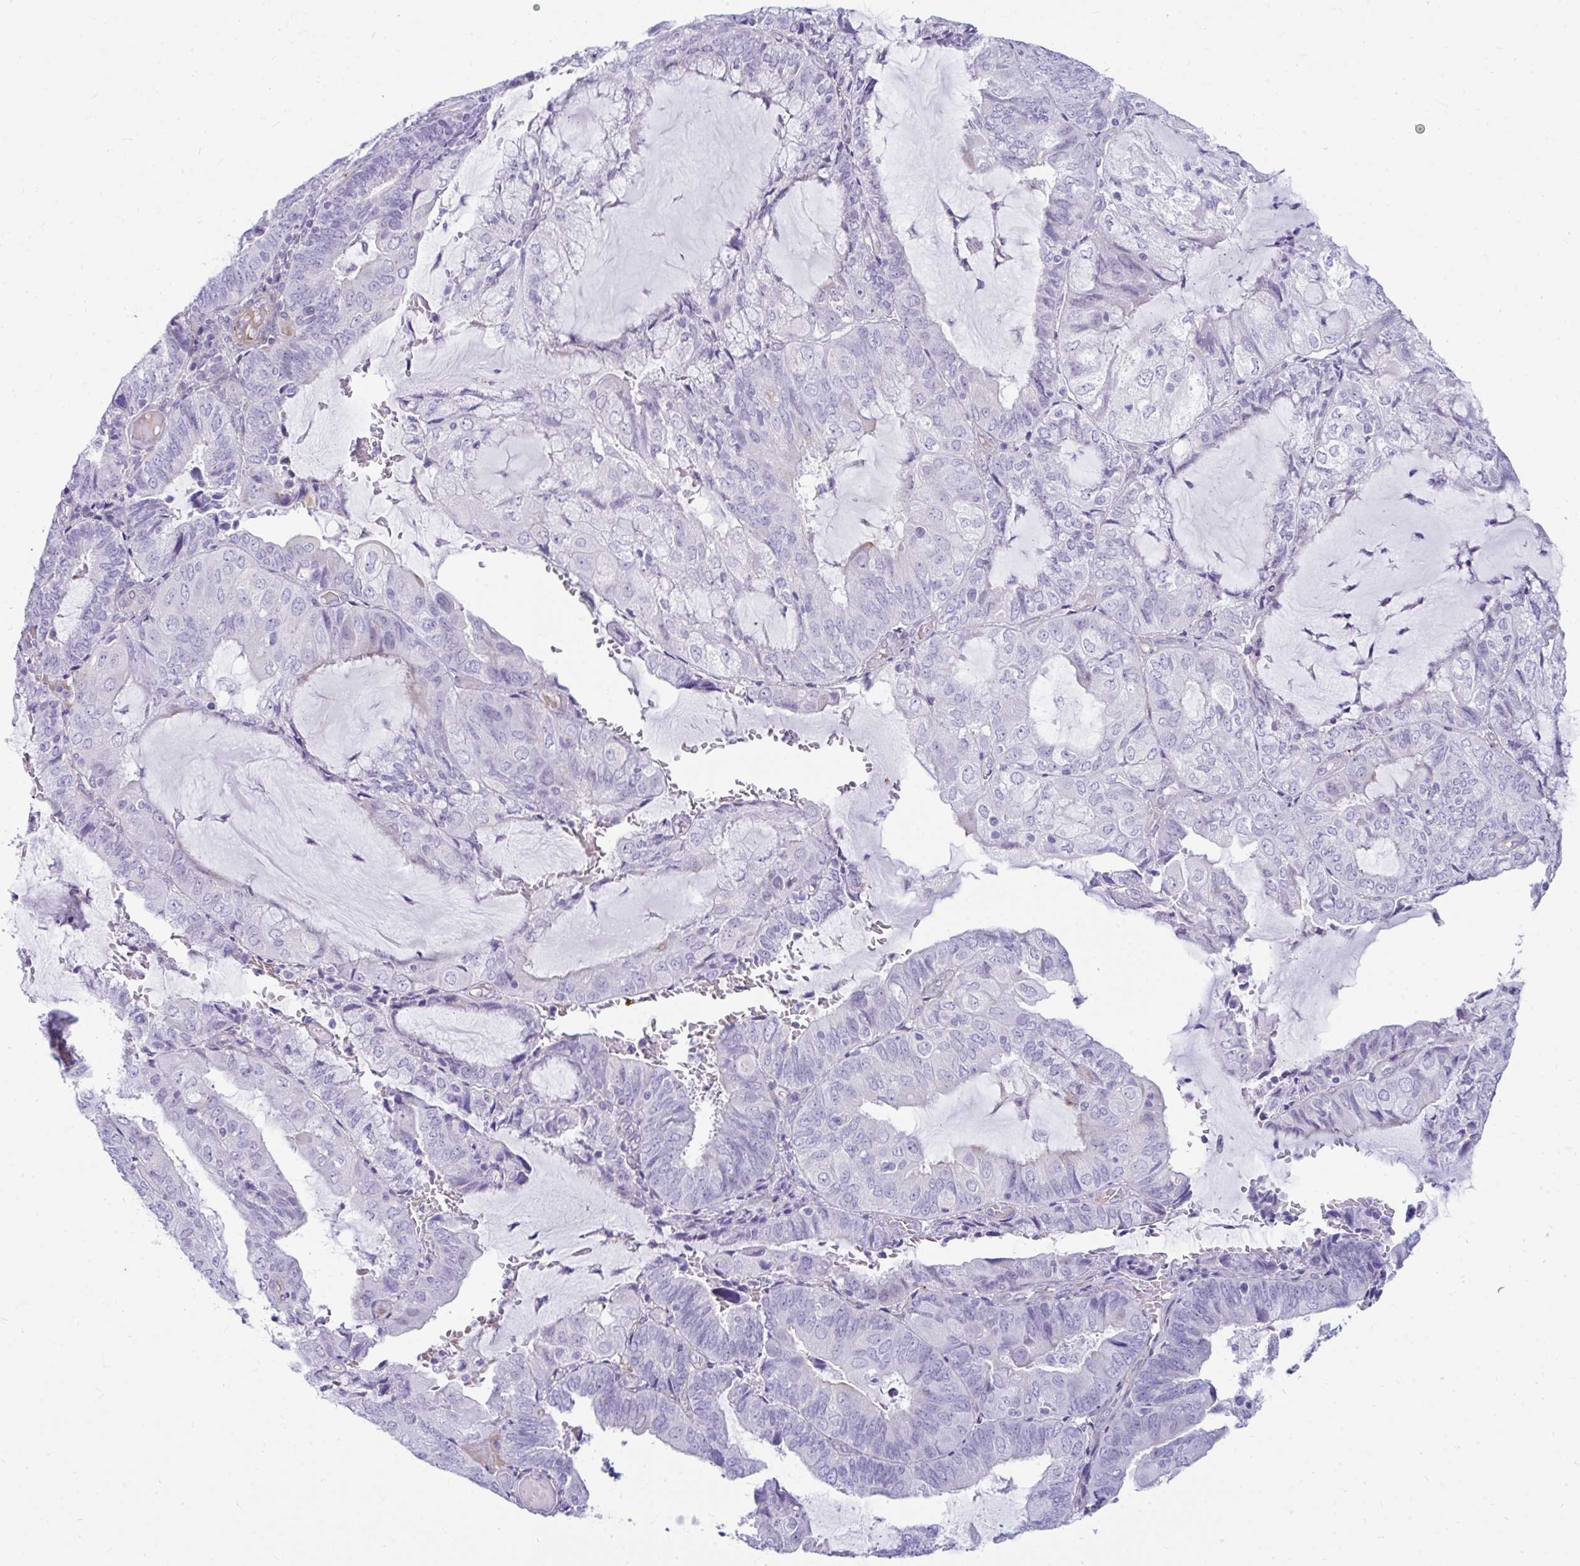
{"staining": {"intensity": "negative", "quantity": "none", "location": "none"}, "tissue": "endometrial cancer", "cell_type": "Tumor cells", "image_type": "cancer", "snomed": [{"axis": "morphology", "description": "Adenocarcinoma, NOS"}, {"axis": "topography", "description": "Endometrium"}], "caption": "The photomicrograph exhibits no significant expression in tumor cells of adenocarcinoma (endometrial). The staining is performed using DAB brown chromogen with nuclei counter-stained in using hematoxylin.", "gene": "UBL3", "patient": {"sex": "female", "age": 81}}